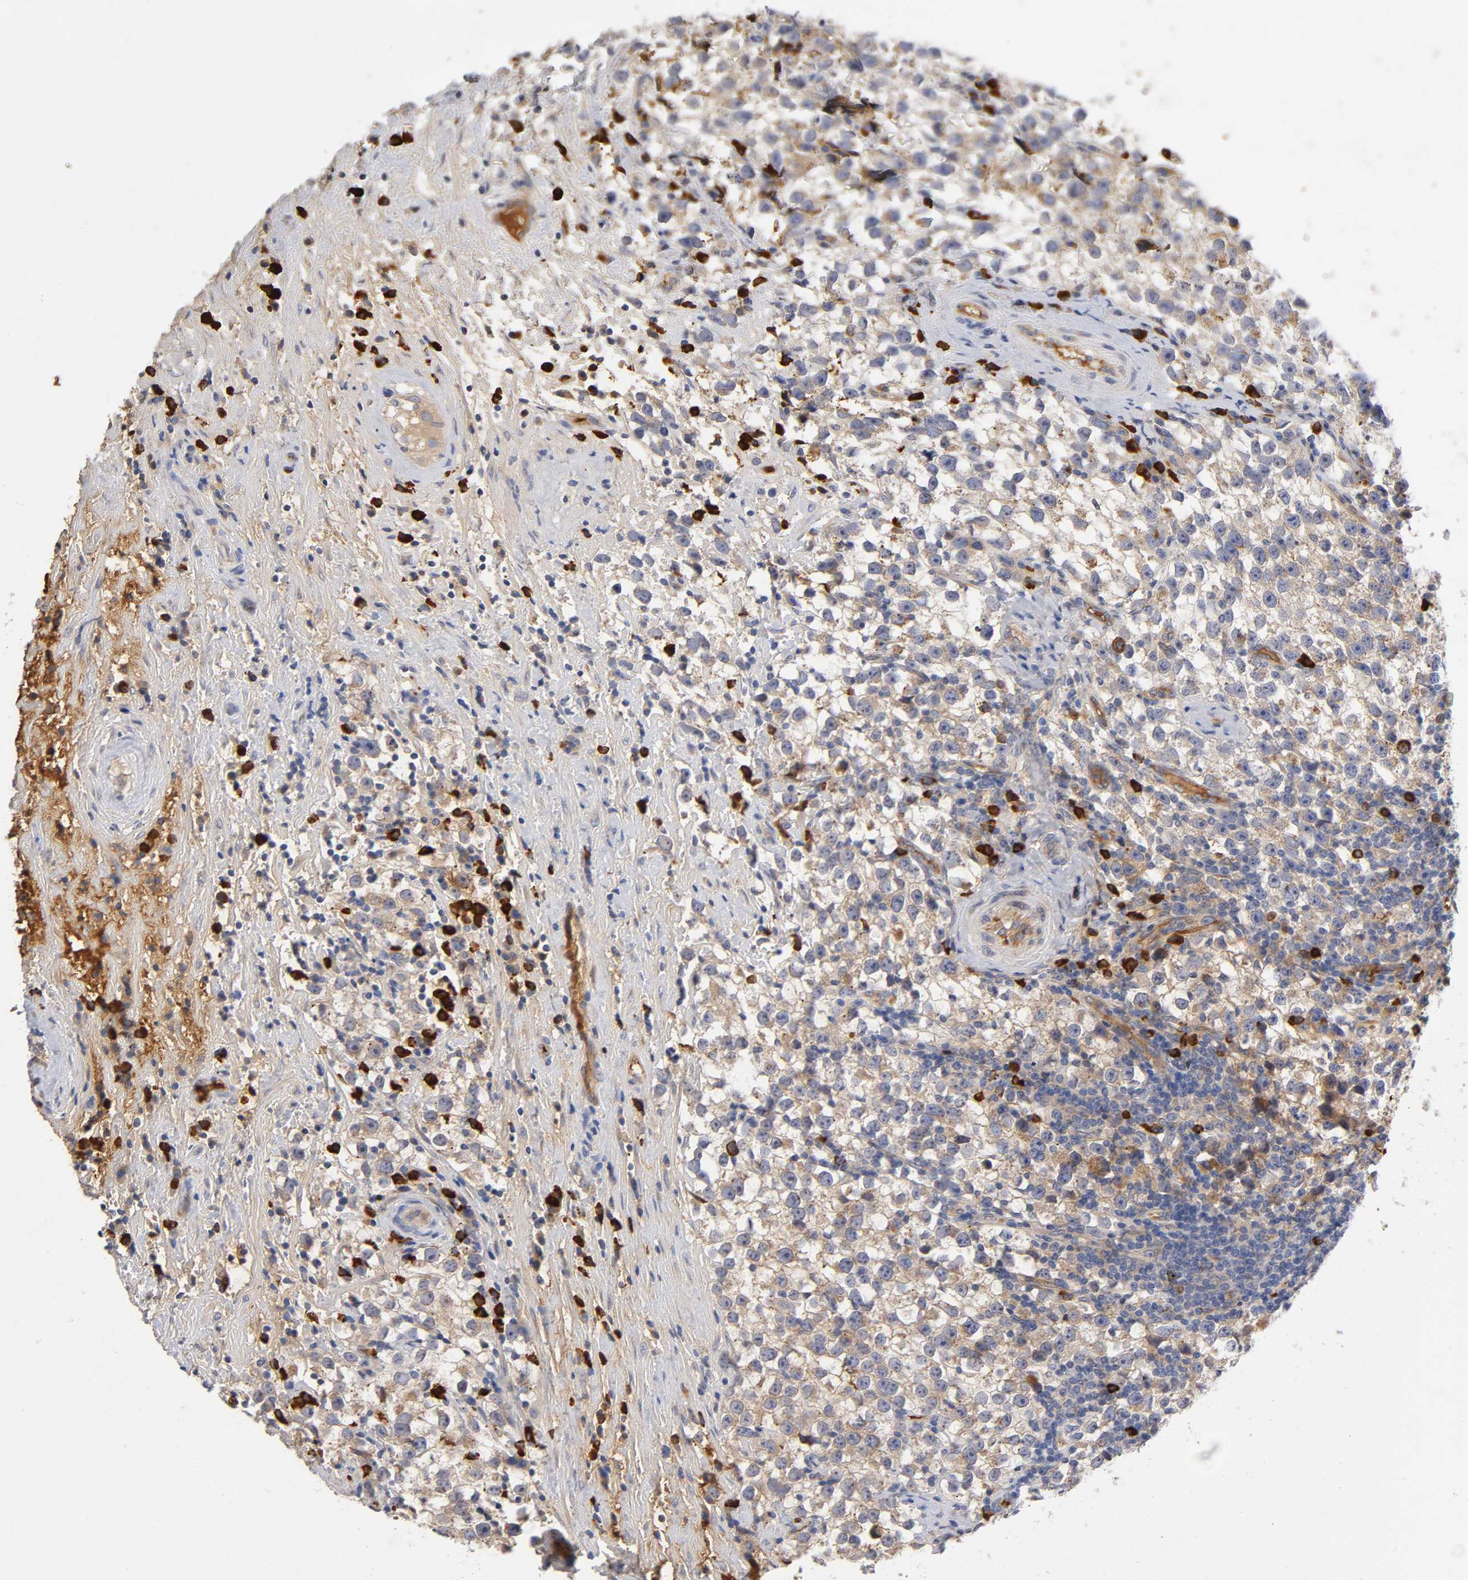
{"staining": {"intensity": "moderate", "quantity": "25%-75%", "location": "cytoplasmic/membranous"}, "tissue": "testis cancer", "cell_type": "Tumor cells", "image_type": "cancer", "snomed": [{"axis": "morphology", "description": "Seminoma, NOS"}, {"axis": "topography", "description": "Testis"}], "caption": "Brown immunohistochemical staining in seminoma (testis) shows moderate cytoplasmic/membranous staining in approximately 25%-75% of tumor cells.", "gene": "NOVA1", "patient": {"sex": "male", "age": 33}}